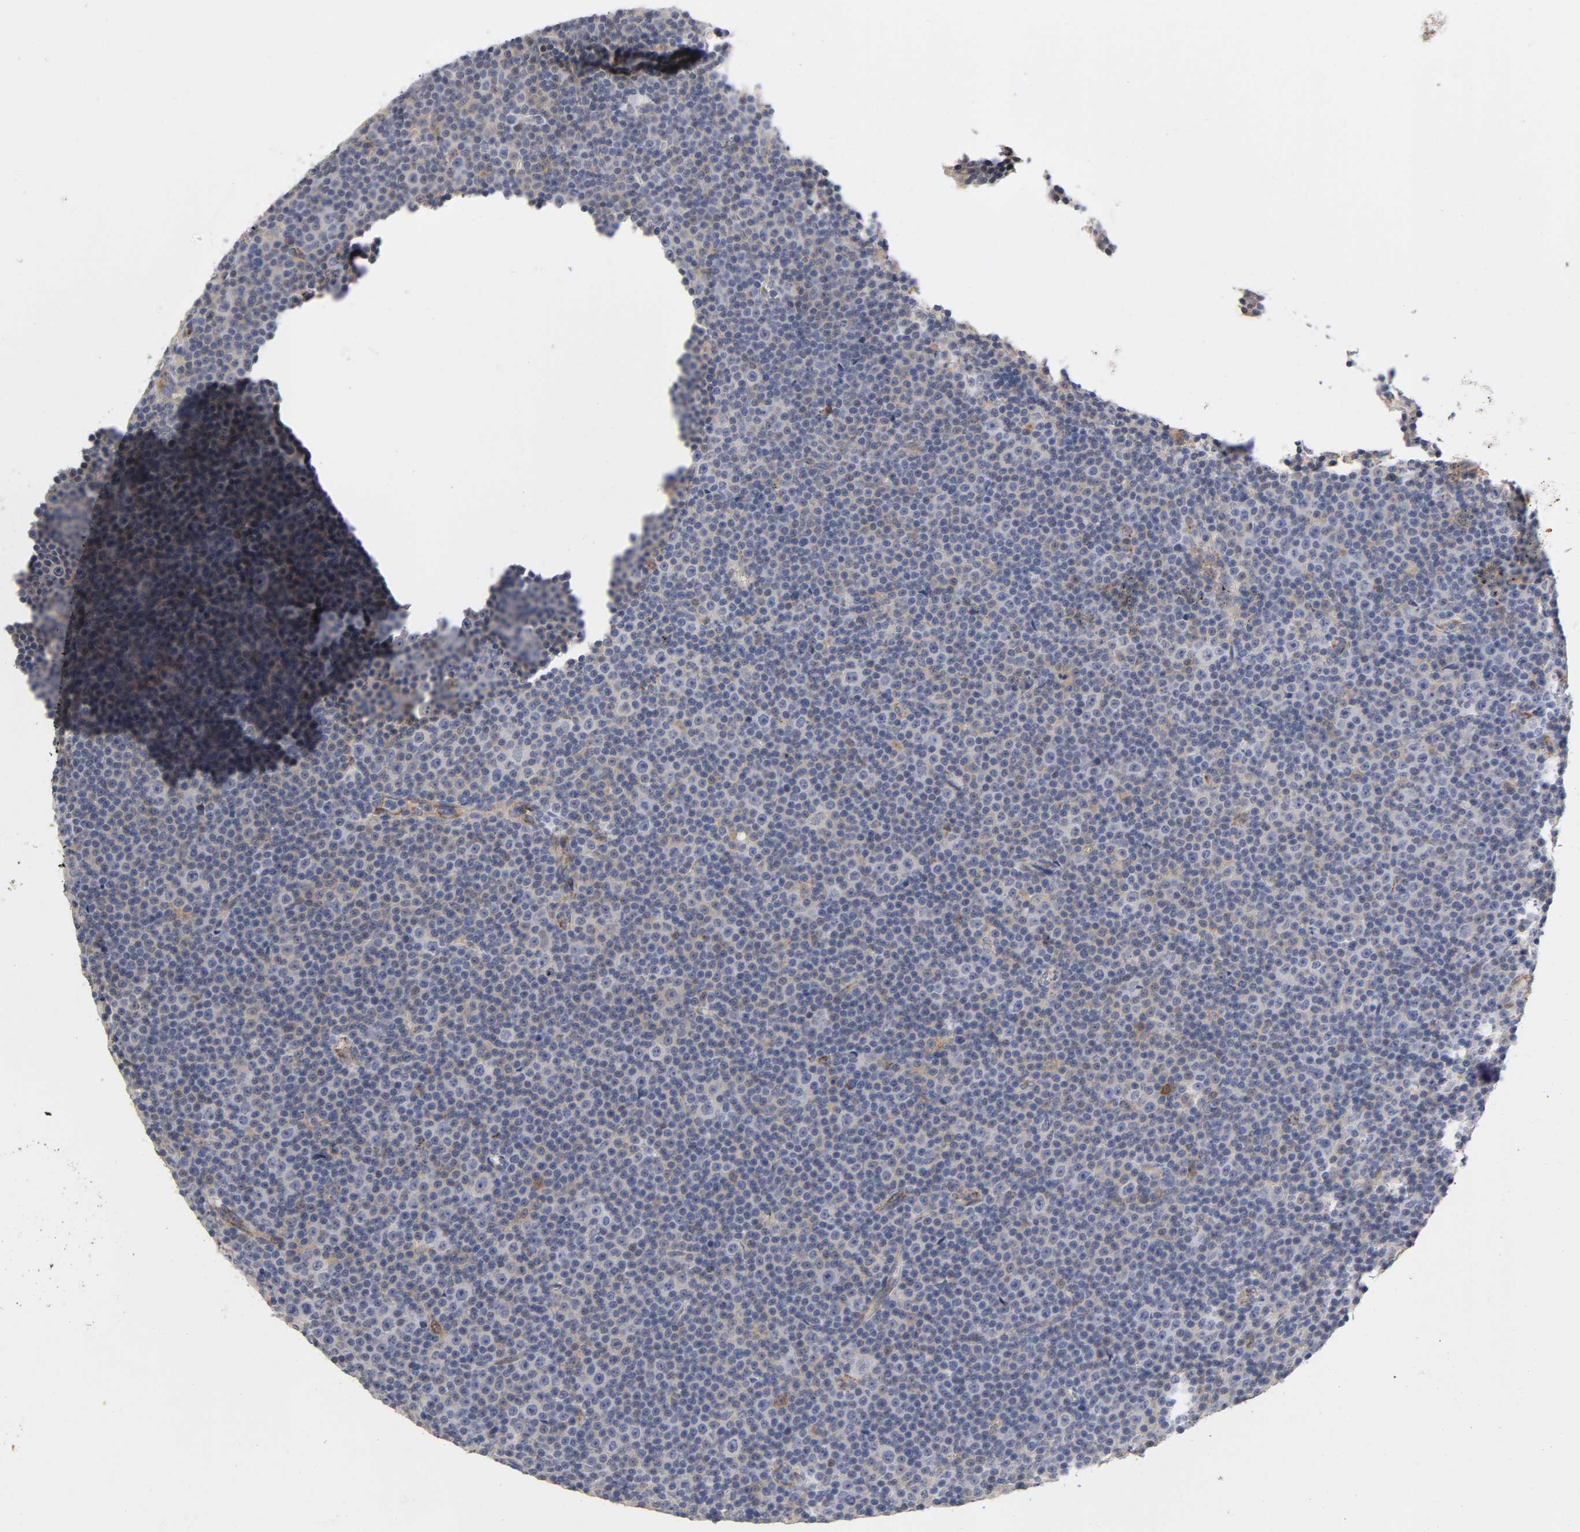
{"staining": {"intensity": "moderate", "quantity": "<25%", "location": "cytoplasmic/membranous"}, "tissue": "lymphoma", "cell_type": "Tumor cells", "image_type": "cancer", "snomed": [{"axis": "morphology", "description": "Malignant lymphoma, non-Hodgkin's type, Low grade"}, {"axis": "topography", "description": "Lymph node"}], "caption": "This is a photomicrograph of IHC staining of malignant lymphoma, non-Hodgkin's type (low-grade), which shows moderate staining in the cytoplasmic/membranous of tumor cells.", "gene": "ISG15", "patient": {"sex": "female", "age": 67}}